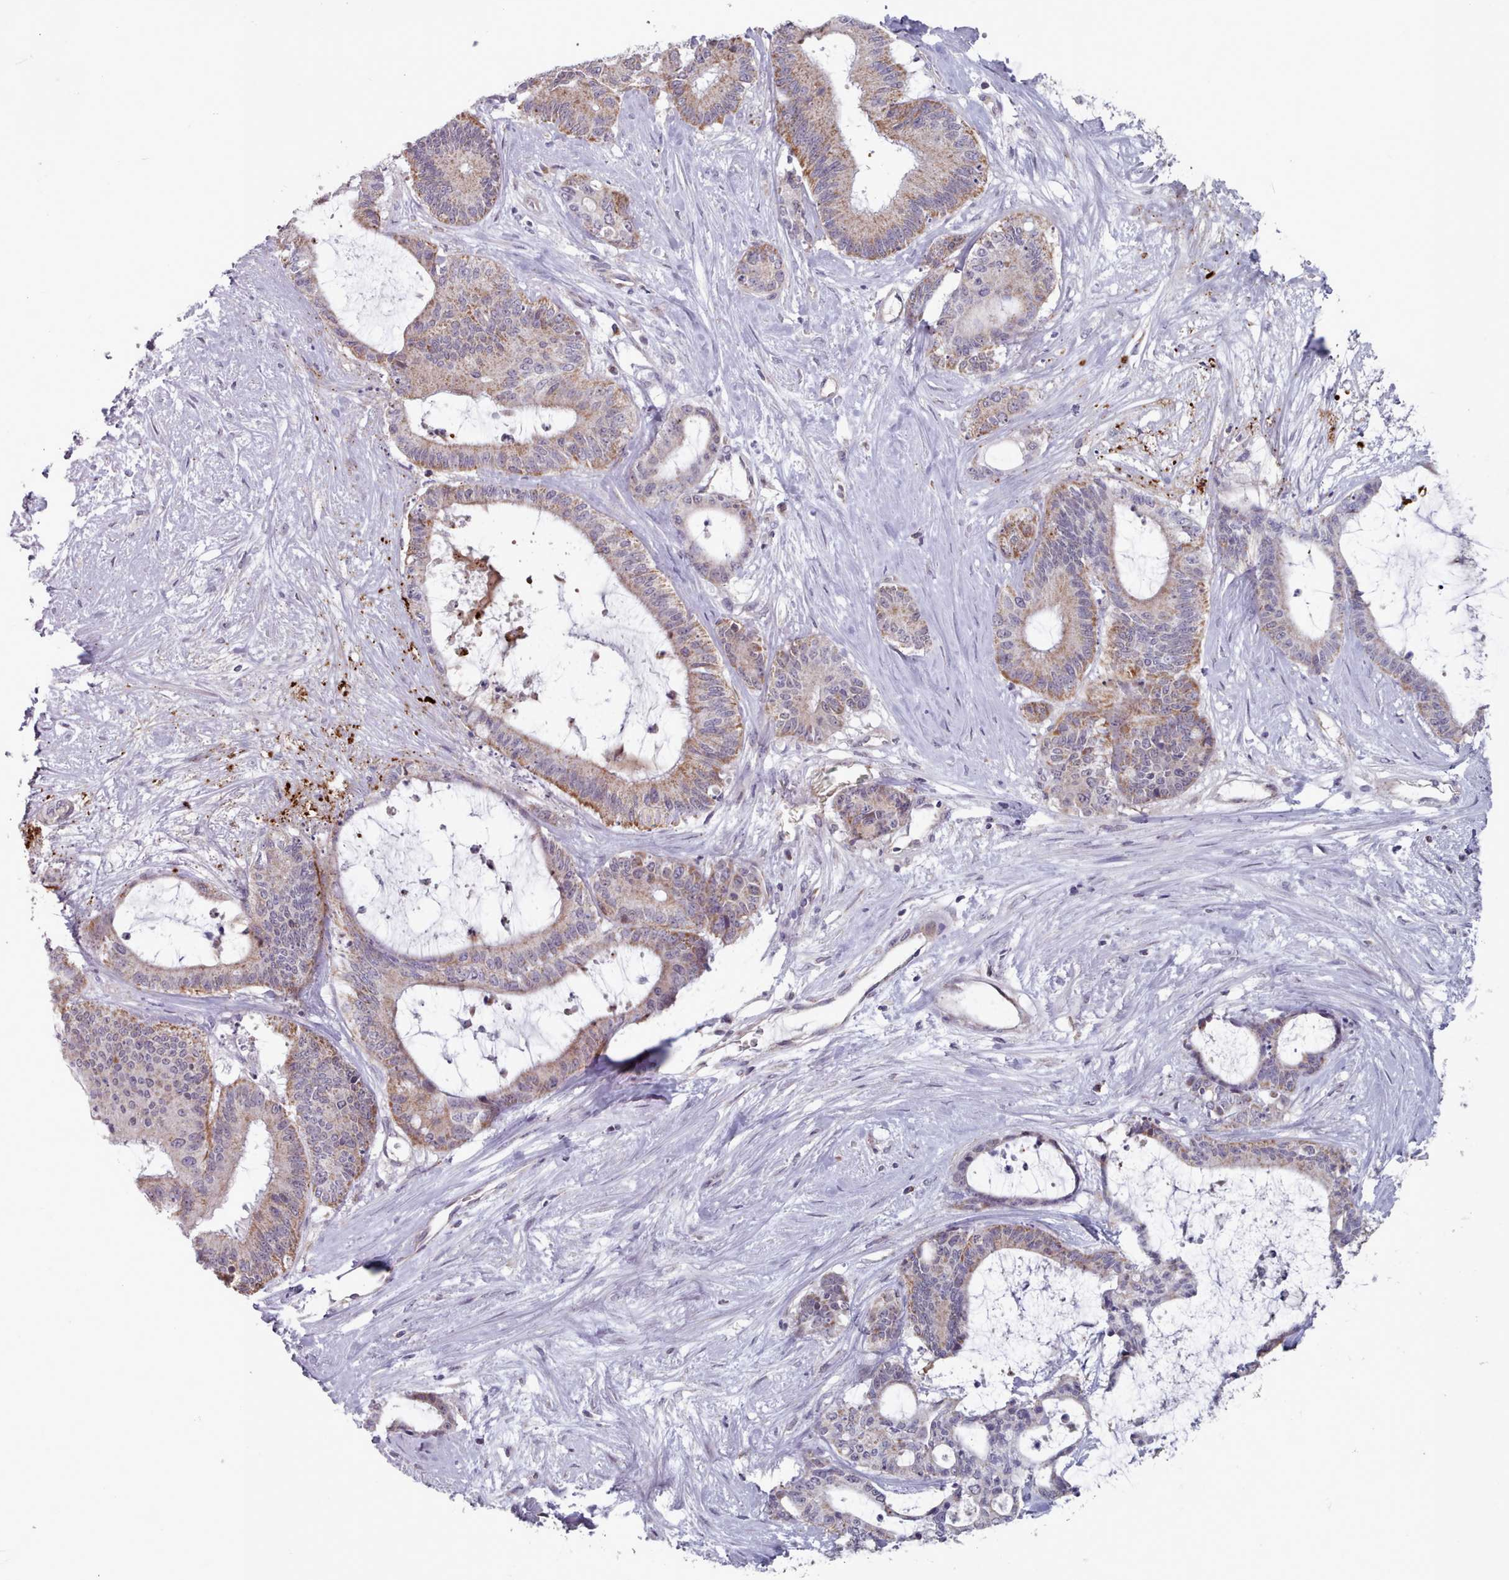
{"staining": {"intensity": "moderate", "quantity": "25%-75%", "location": "cytoplasmic/membranous"}, "tissue": "liver cancer", "cell_type": "Tumor cells", "image_type": "cancer", "snomed": [{"axis": "morphology", "description": "Normal tissue, NOS"}, {"axis": "morphology", "description": "Cholangiocarcinoma"}, {"axis": "topography", "description": "Liver"}, {"axis": "topography", "description": "Peripheral nerve tissue"}], "caption": "Immunohistochemical staining of liver cancer (cholangiocarcinoma) exhibits moderate cytoplasmic/membranous protein staining in about 25%-75% of tumor cells.", "gene": "TRARG1", "patient": {"sex": "female", "age": 73}}